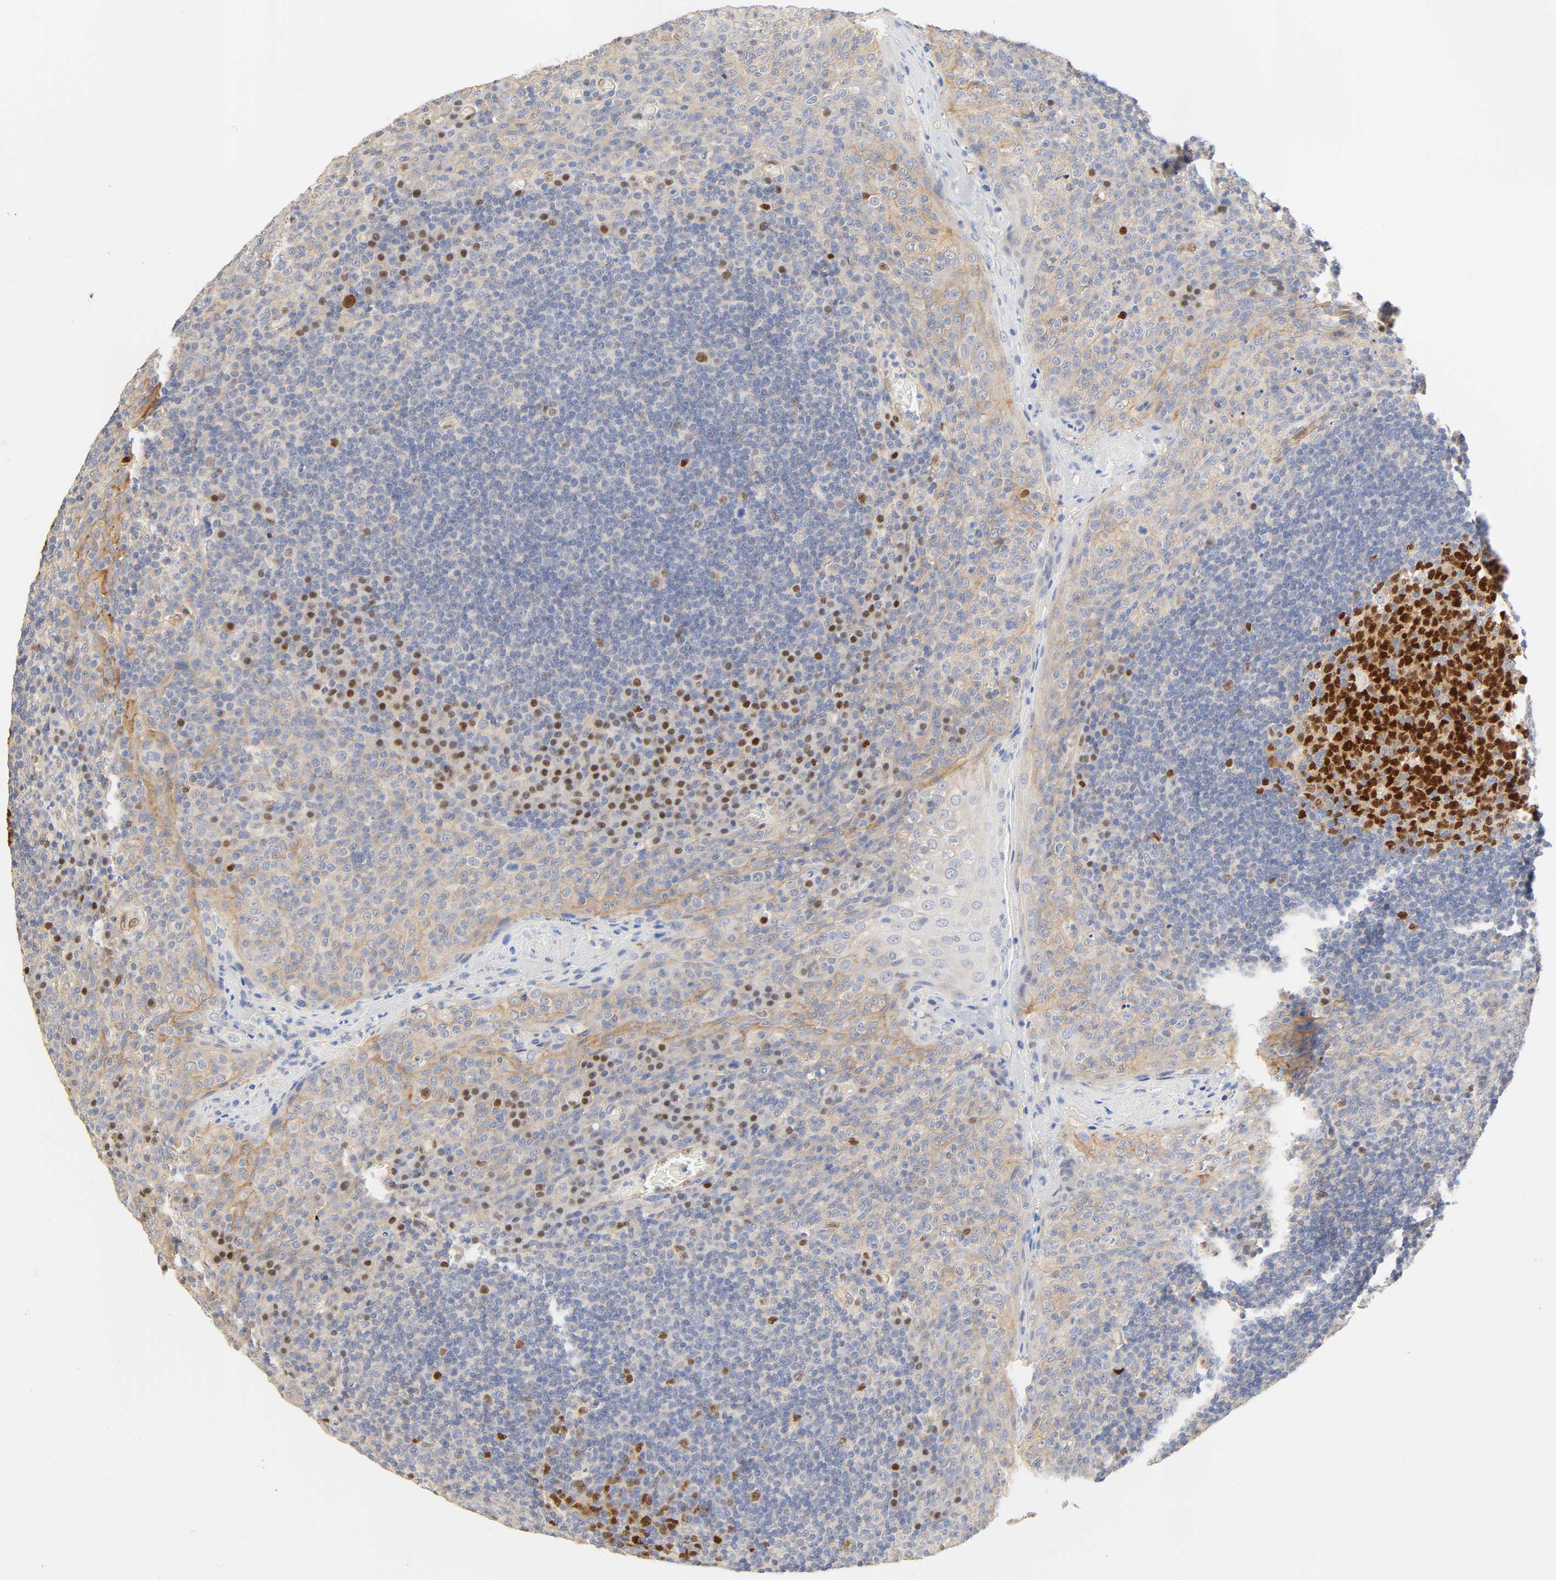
{"staining": {"intensity": "strong", "quantity": ">75%", "location": "nuclear"}, "tissue": "tonsil", "cell_type": "Germinal center cells", "image_type": "normal", "snomed": [{"axis": "morphology", "description": "Normal tissue, NOS"}, {"axis": "topography", "description": "Tonsil"}], "caption": "Protein expression analysis of normal tonsil demonstrates strong nuclear positivity in approximately >75% of germinal center cells. The protein of interest is stained brown, and the nuclei are stained in blue (DAB IHC with brightfield microscopy, high magnification).", "gene": "BORCS8", "patient": {"sex": "male", "age": 17}}